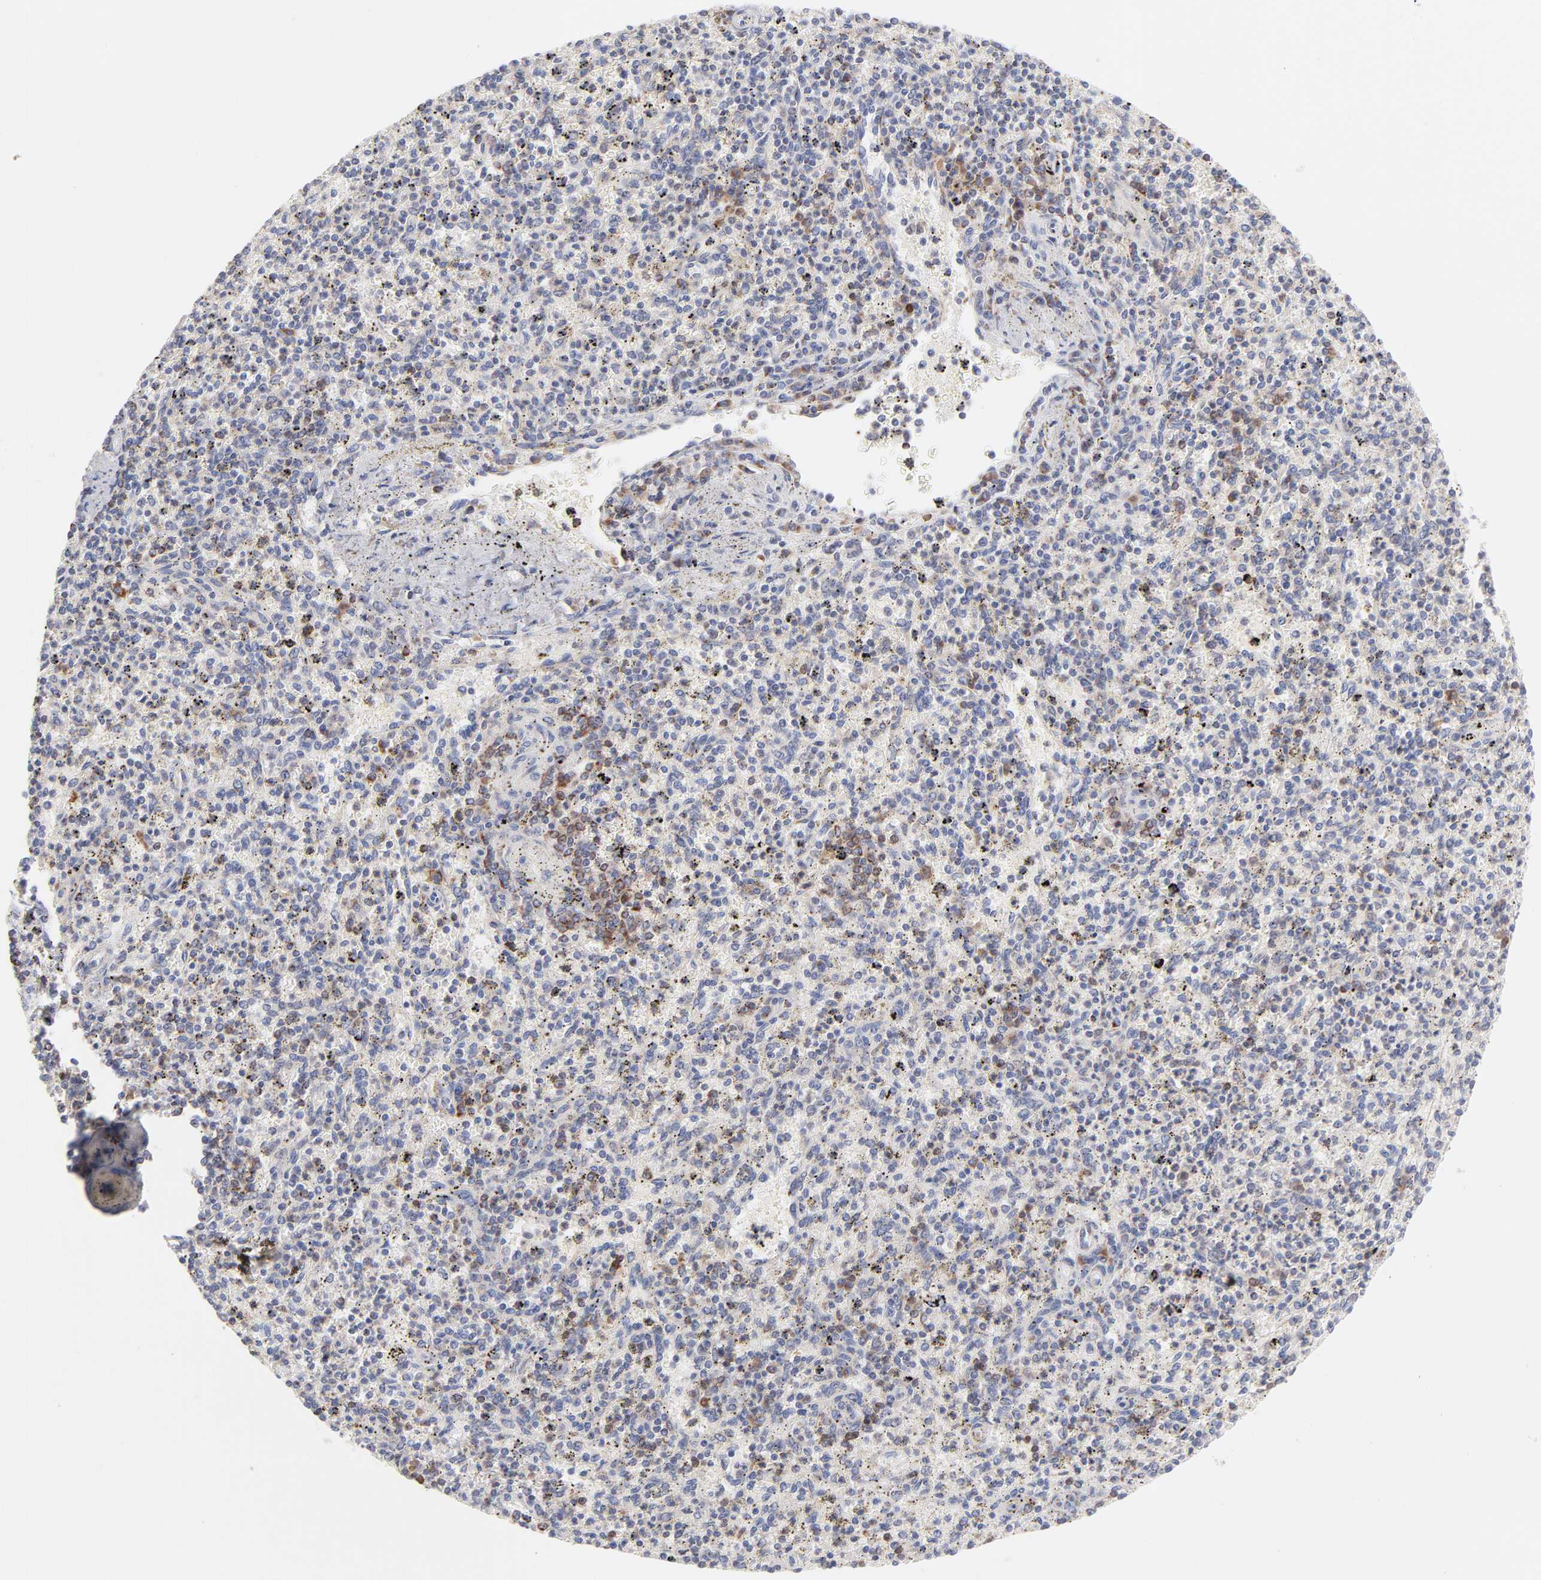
{"staining": {"intensity": "weak", "quantity": "<25%", "location": "cytoplasmic/membranous"}, "tissue": "spleen", "cell_type": "Cells in red pulp", "image_type": "normal", "snomed": [{"axis": "morphology", "description": "Normal tissue, NOS"}, {"axis": "topography", "description": "Spleen"}], "caption": "Immunohistochemical staining of normal spleen displays no significant positivity in cells in red pulp. (IHC, brightfield microscopy, high magnification).", "gene": "TIMM8A", "patient": {"sex": "male", "age": 72}}